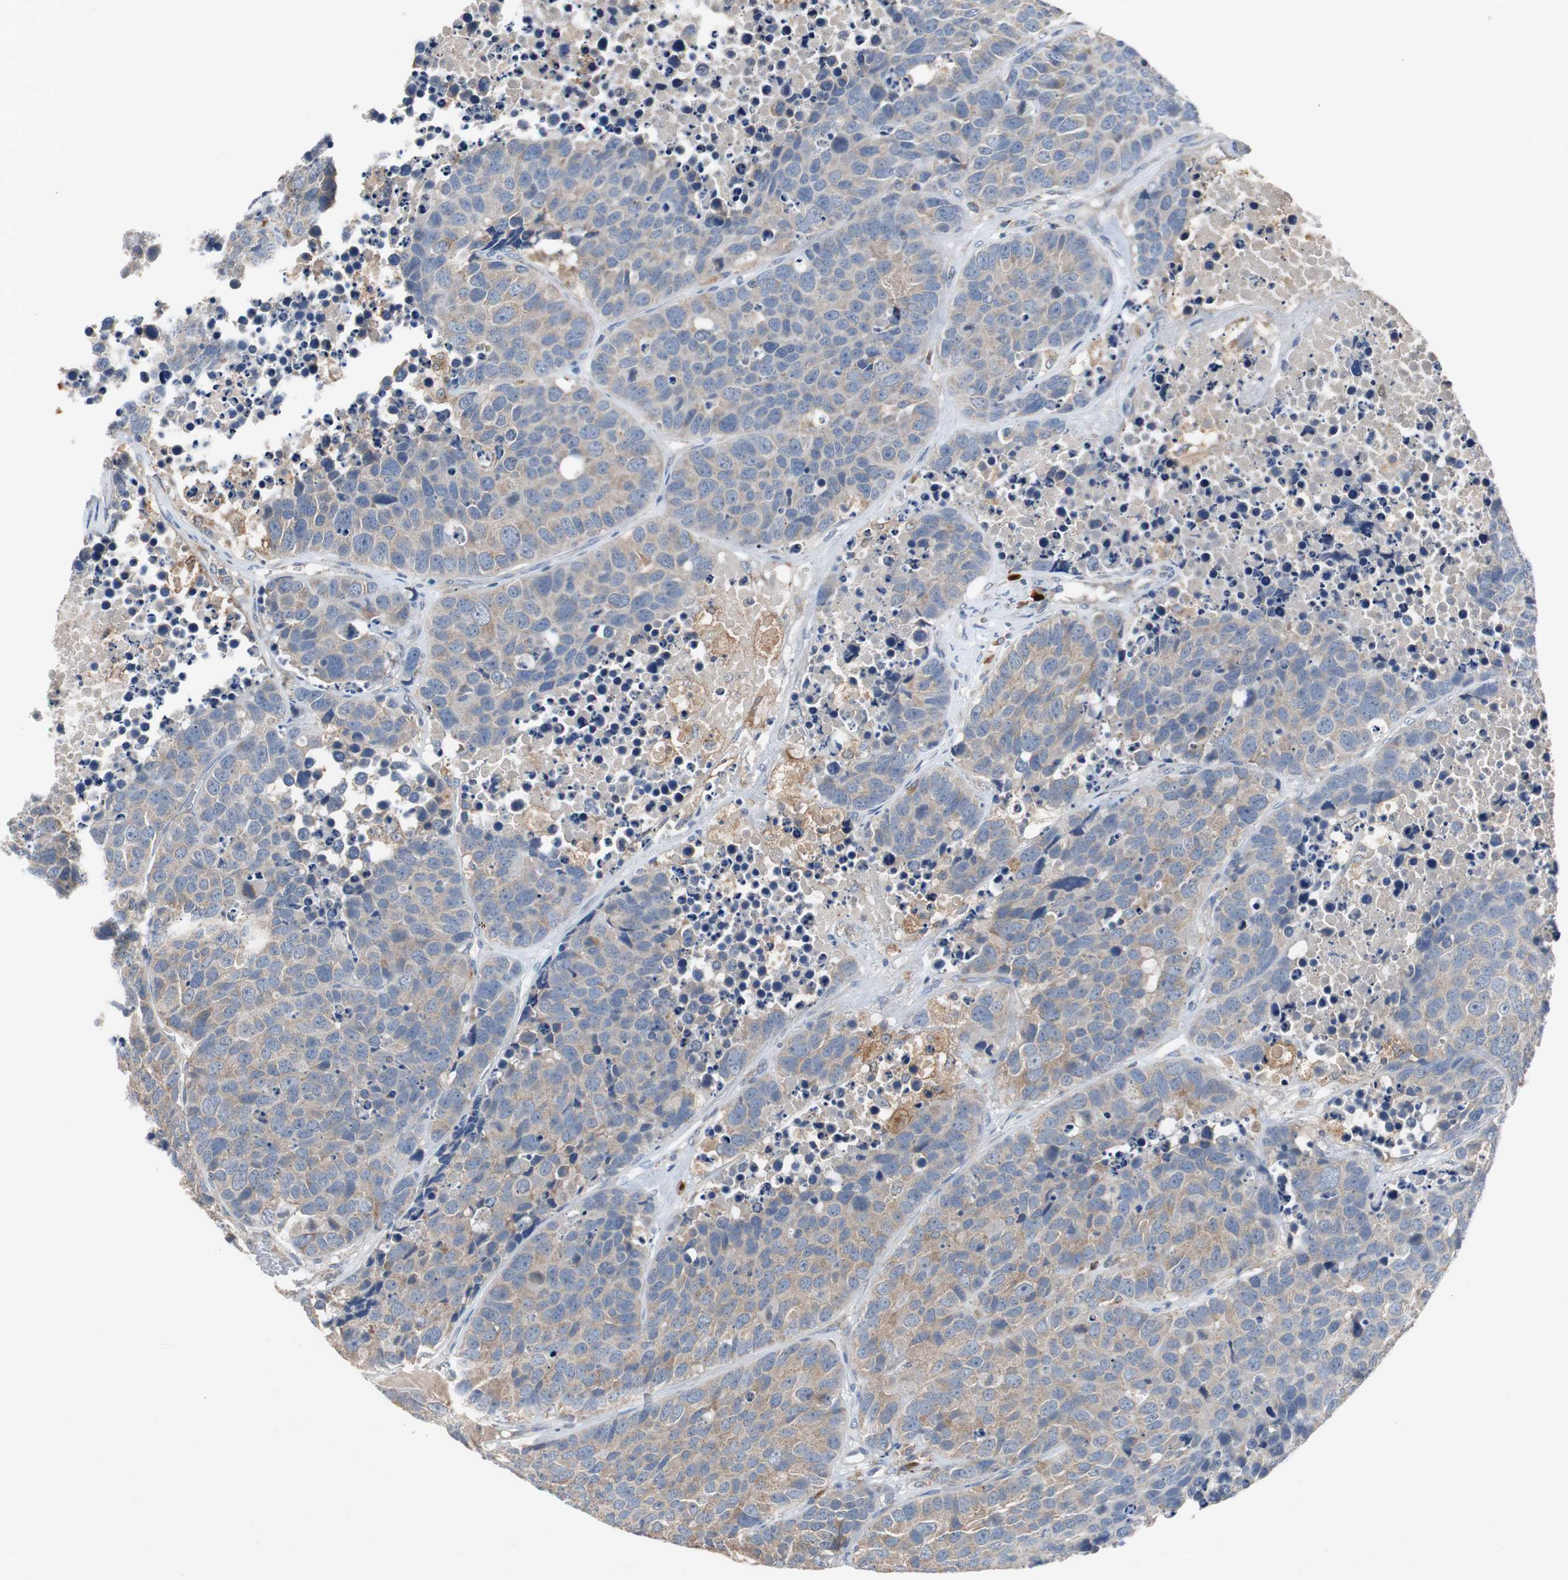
{"staining": {"intensity": "moderate", "quantity": ">75%", "location": "cytoplasmic/membranous"}, "tissue": "carcinoid", "cell_type": "Tumor cells", "image_type": "cancer", "snomed": [{"axis": "morphology", "description": "Carcinoid, malignant, NOS"}, {"axis": "topography", "description": "Lung"}], "caption": "Protein analysis of malignant carcinoid tissue shows moderate cytoplasmic/membranous positivity in about >75% of tumor cells. (Stains: DAB in brown, nuclei in blue, Microscopy: brightfield microscopy at high magnification).", "gene": "CALB2", "patient": {"sex": "male", "age": 60}}